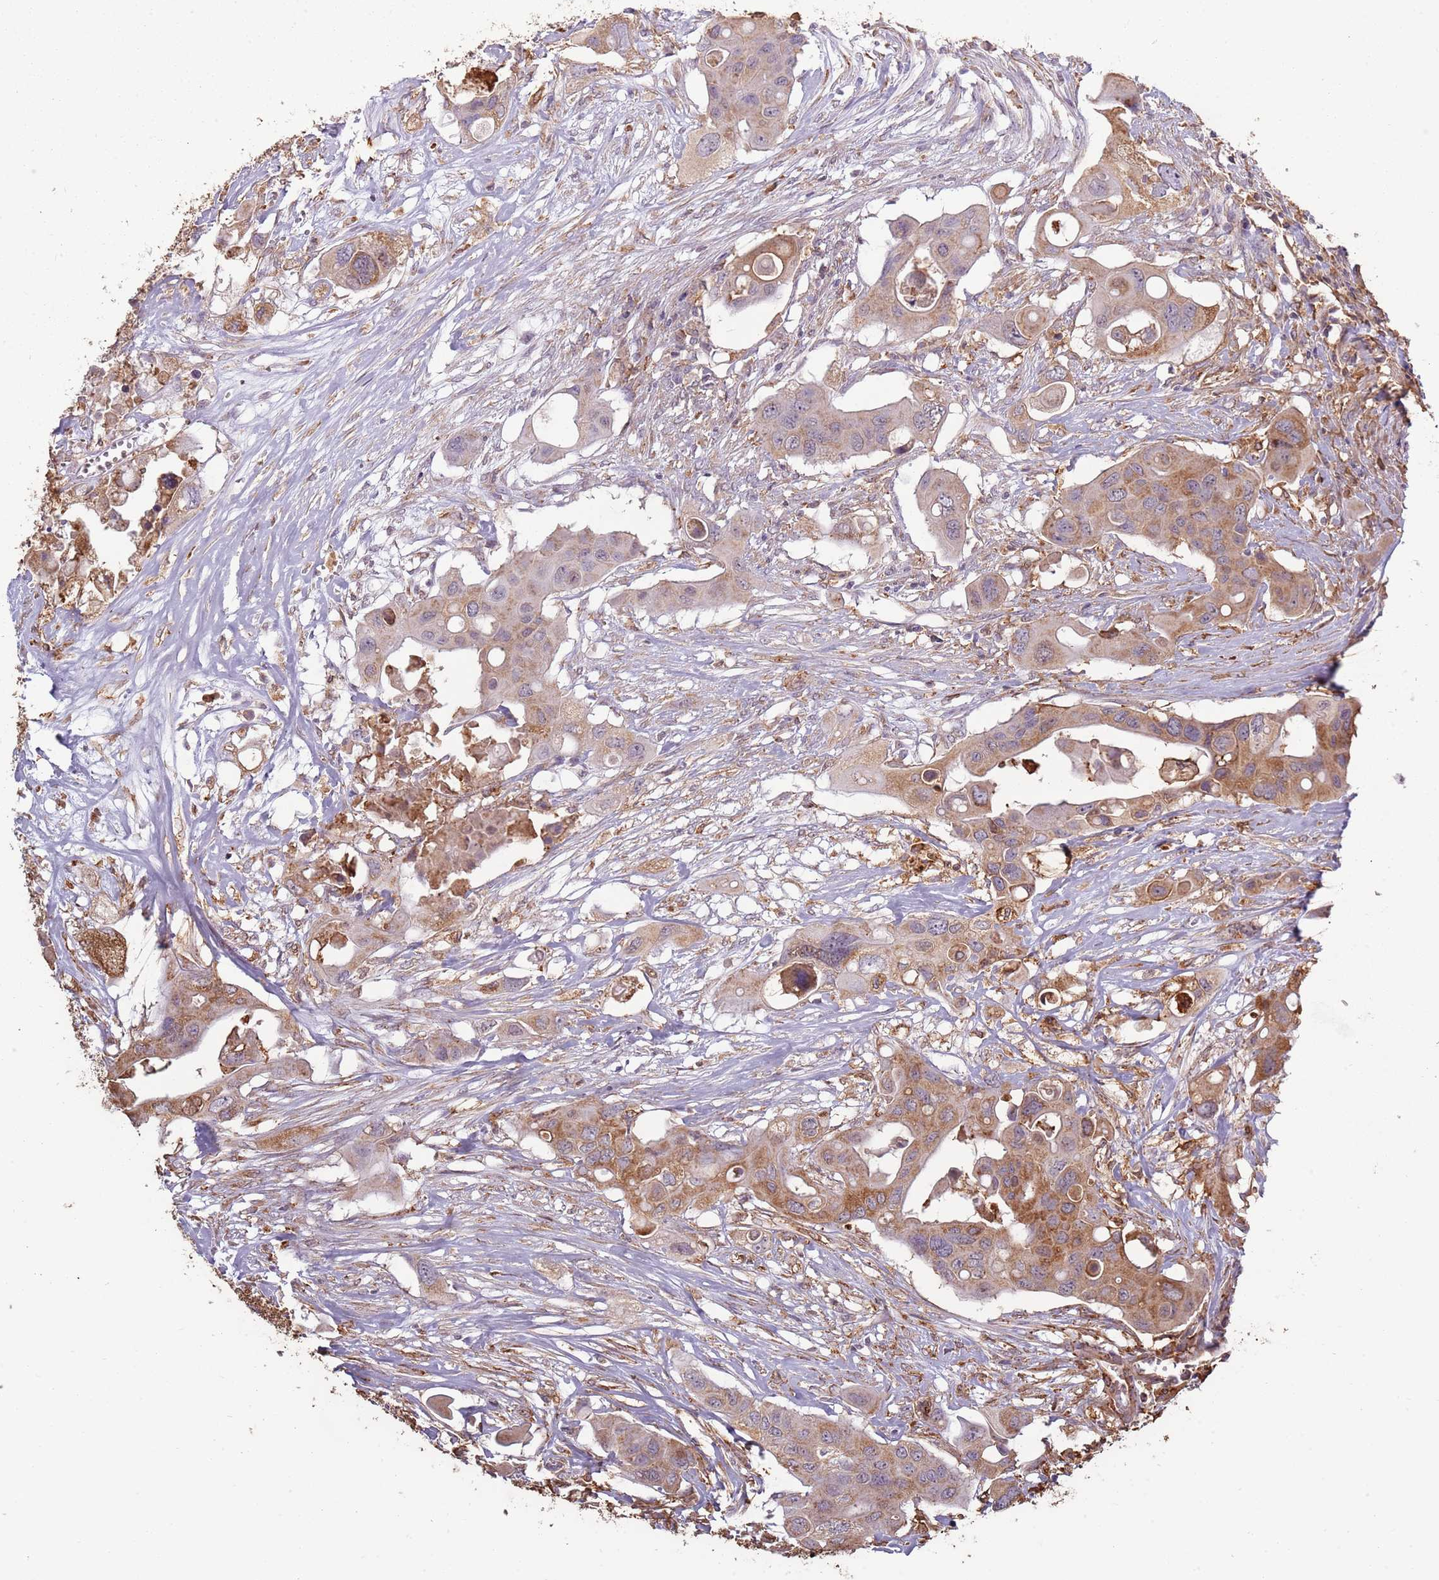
{"staining": {"intensity": "moderate", "quantity": ">75%", "location": "cytoplasmic/membranous"}, "tissue": "colorectal cancer", "cell_type": "Tumor cells", "image_type": "cancer", "snomed": [{"axis": "morphology", "description": "Adenocarcinoma, NOS"}, {"axis": "topography", "description": "Colon"}], "caption": "High-magnification brightfield microscopy of adenocarcinoma (colorectal) stained with DAB (3,3'-diaminobenzidine) (brown) and counterstained with hematoxylin (blue). tumor cells exhibit moderate cytoplasmic/membranous staining is present in about>75% of cells.", "gene": "ATOSB", "patient": {"sex": "male", "age": 77}}